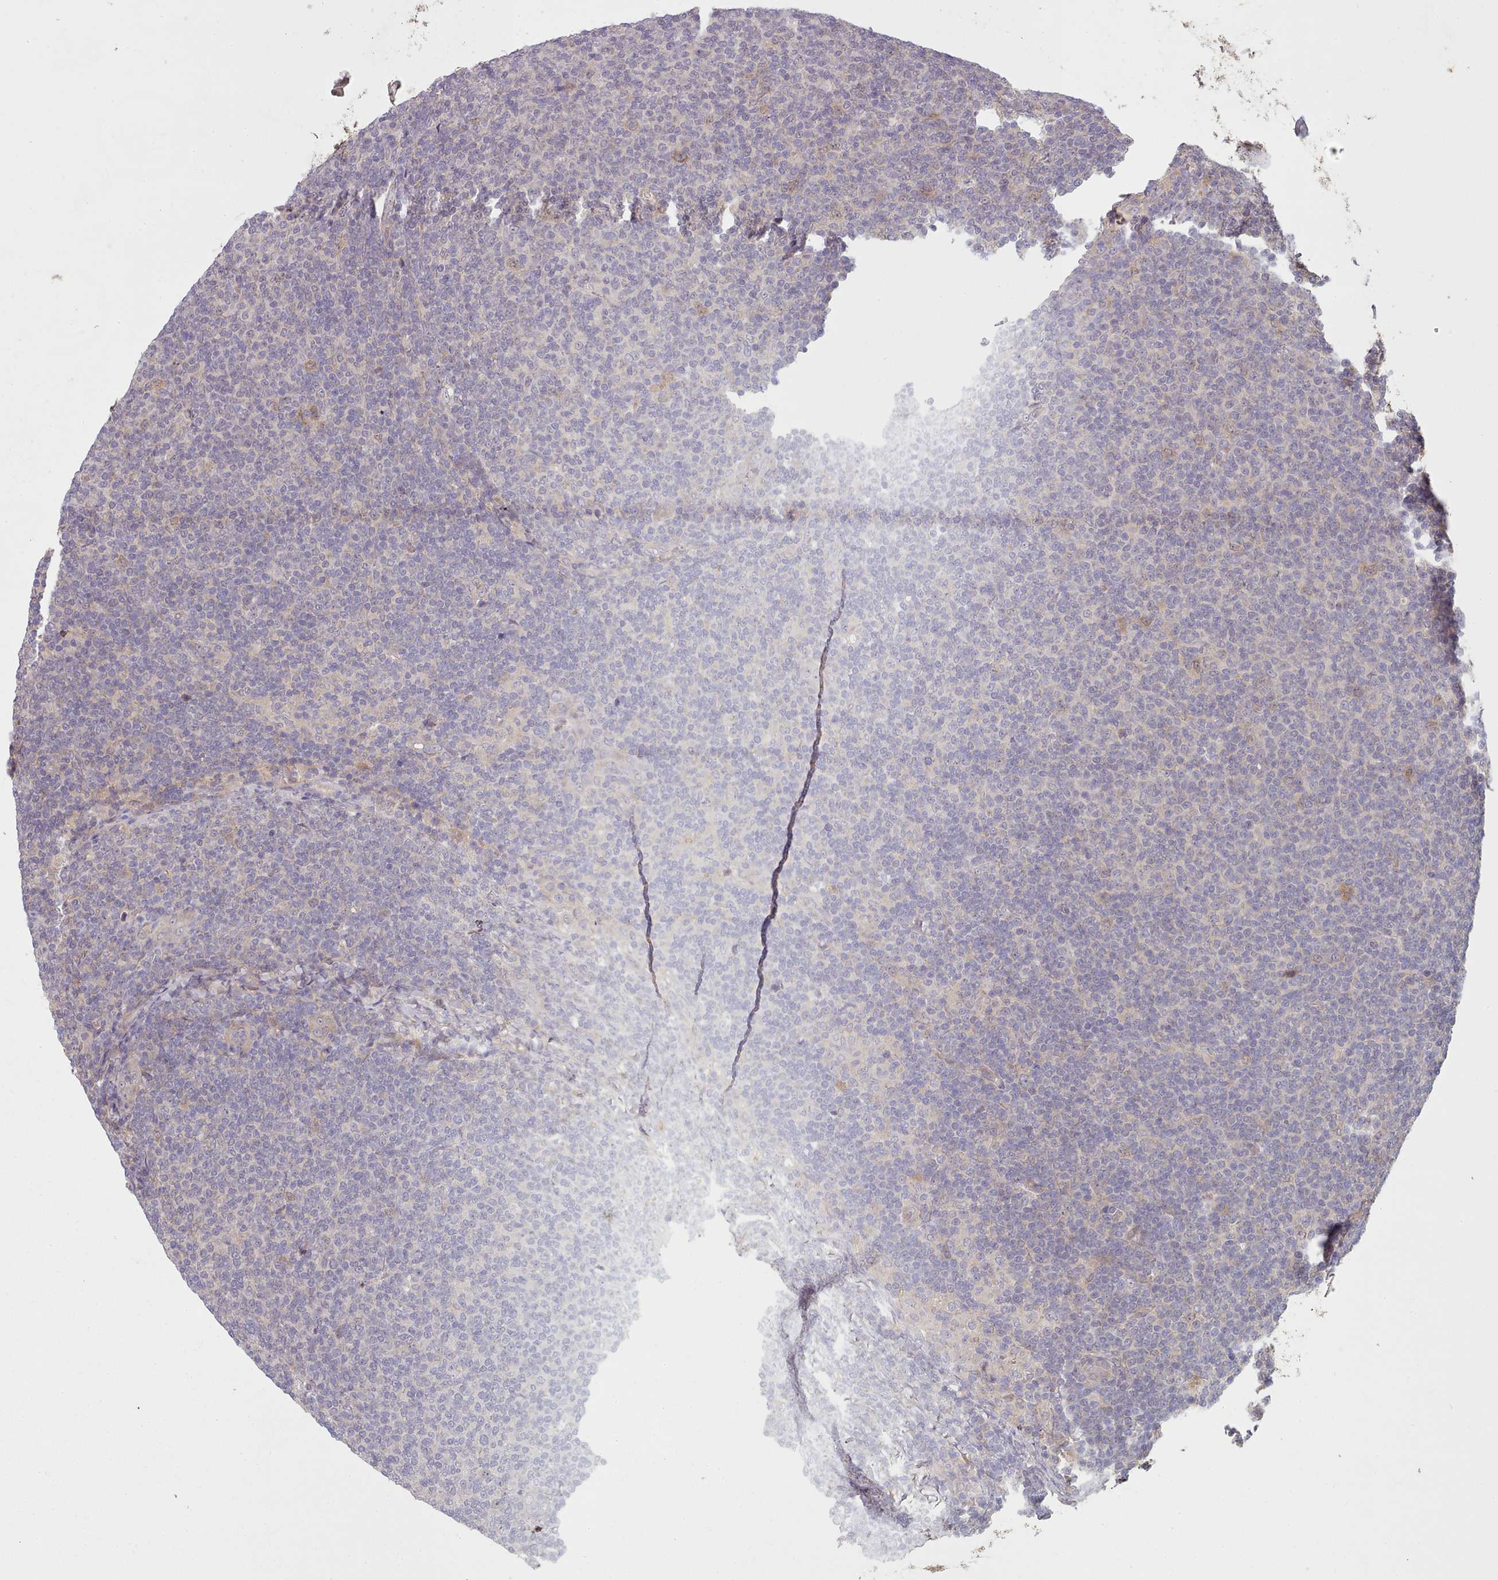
{"staining": {"intensity": "moderate", "quantity": "<25%", "location": "cytoplasmic/membranous,nuclear"}, "tissue": "lymphoma", "cell_type": "Tumor cells", "image_type": "cancer", "snomed": [{"axis": "morphology", "description": "Malignant lymphoma, non-Hodgkin's type, Low grade"}, {"axis": "topography", "description": "Lymph node"}], "caption": "Human lymphoma stained for a protein (brown) reveals moderate cytoplasmic/membranous and nuclear positive staining in approximately <25% of tumor cells.", "gene": "CLNS1A", "patient": {"sex": "male", "age": 66}}